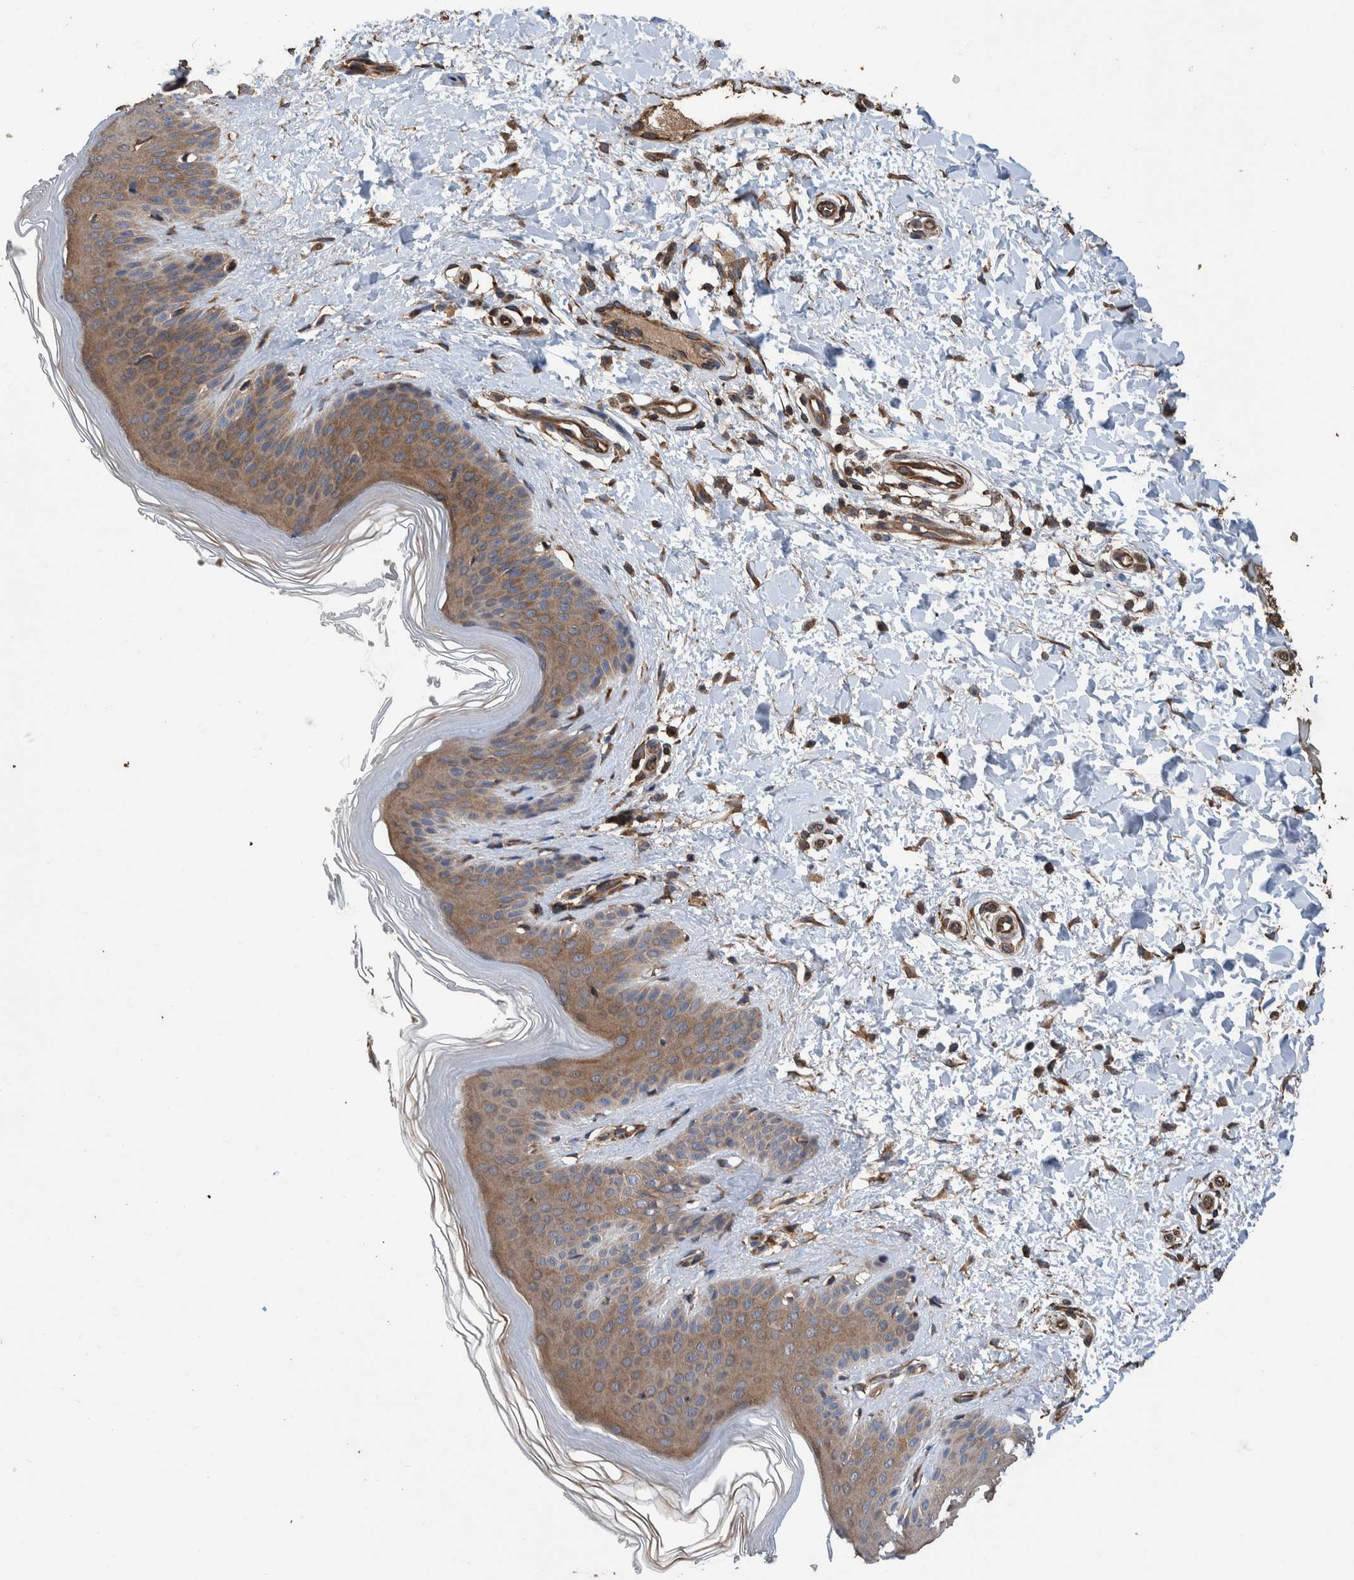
{"staining": {"intensity": "moderate", "quantity": ">75%", "location": "cytoplasmic/membranous"}, "tissue": "skin", "cell_type": "Fibroblasts", "image_type": "normal", "snomed": [{"axis": "morphology", "description": "Normal tissue, NOS"}, {"axis": "morphology", "description": "Malignant melanoma, Metastatic site"}, {"axis": "topography", "description": "Skin"}], "caption": "Skin stained for a protein reveals moderate cytoplasmic/membranous positivity in fibroblasts. Nuclei are stained in blue.", "gene": "ENSG00000251537", "patient": {"sex": "male", "age": 41}}